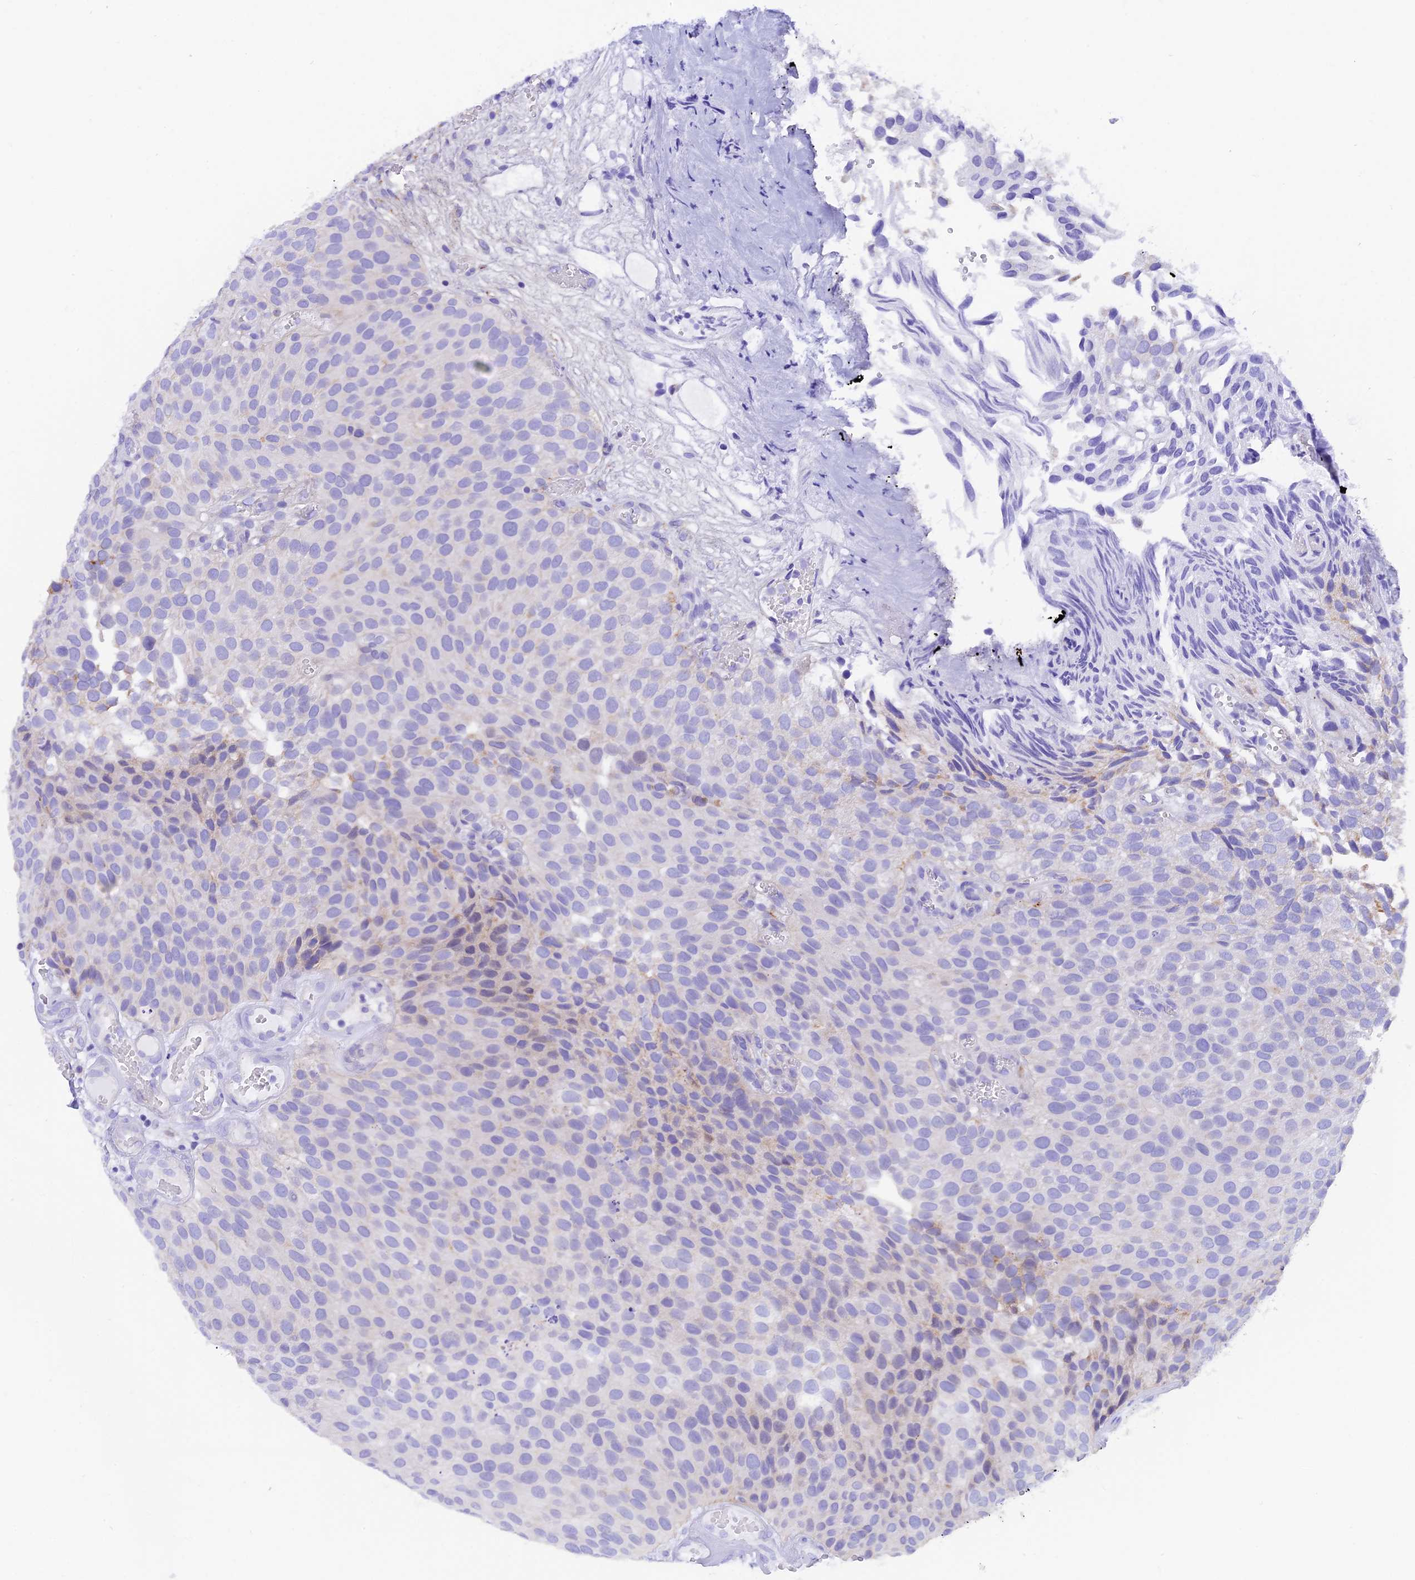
{"staining": {"intensity": "weak", "quantity": "<25%", "location": "cytoplasmic/membranous"}, "tissue": "urothelial cancer", "cell_type": "Tumor cells", "image_type": "cancer", "snomed": [{"axis": "morphology", "description": "Urothelial carcinoma, Low grade"}, {"axis": "topography", "description": "Urinary bladder"}], "caption": "Immunohistochemical staining of low-grade urothelial carcinoma shows no significant expression in tumor cells.", "gene": "COL6A5", "patient": {"sex": "male", "age": 89}}